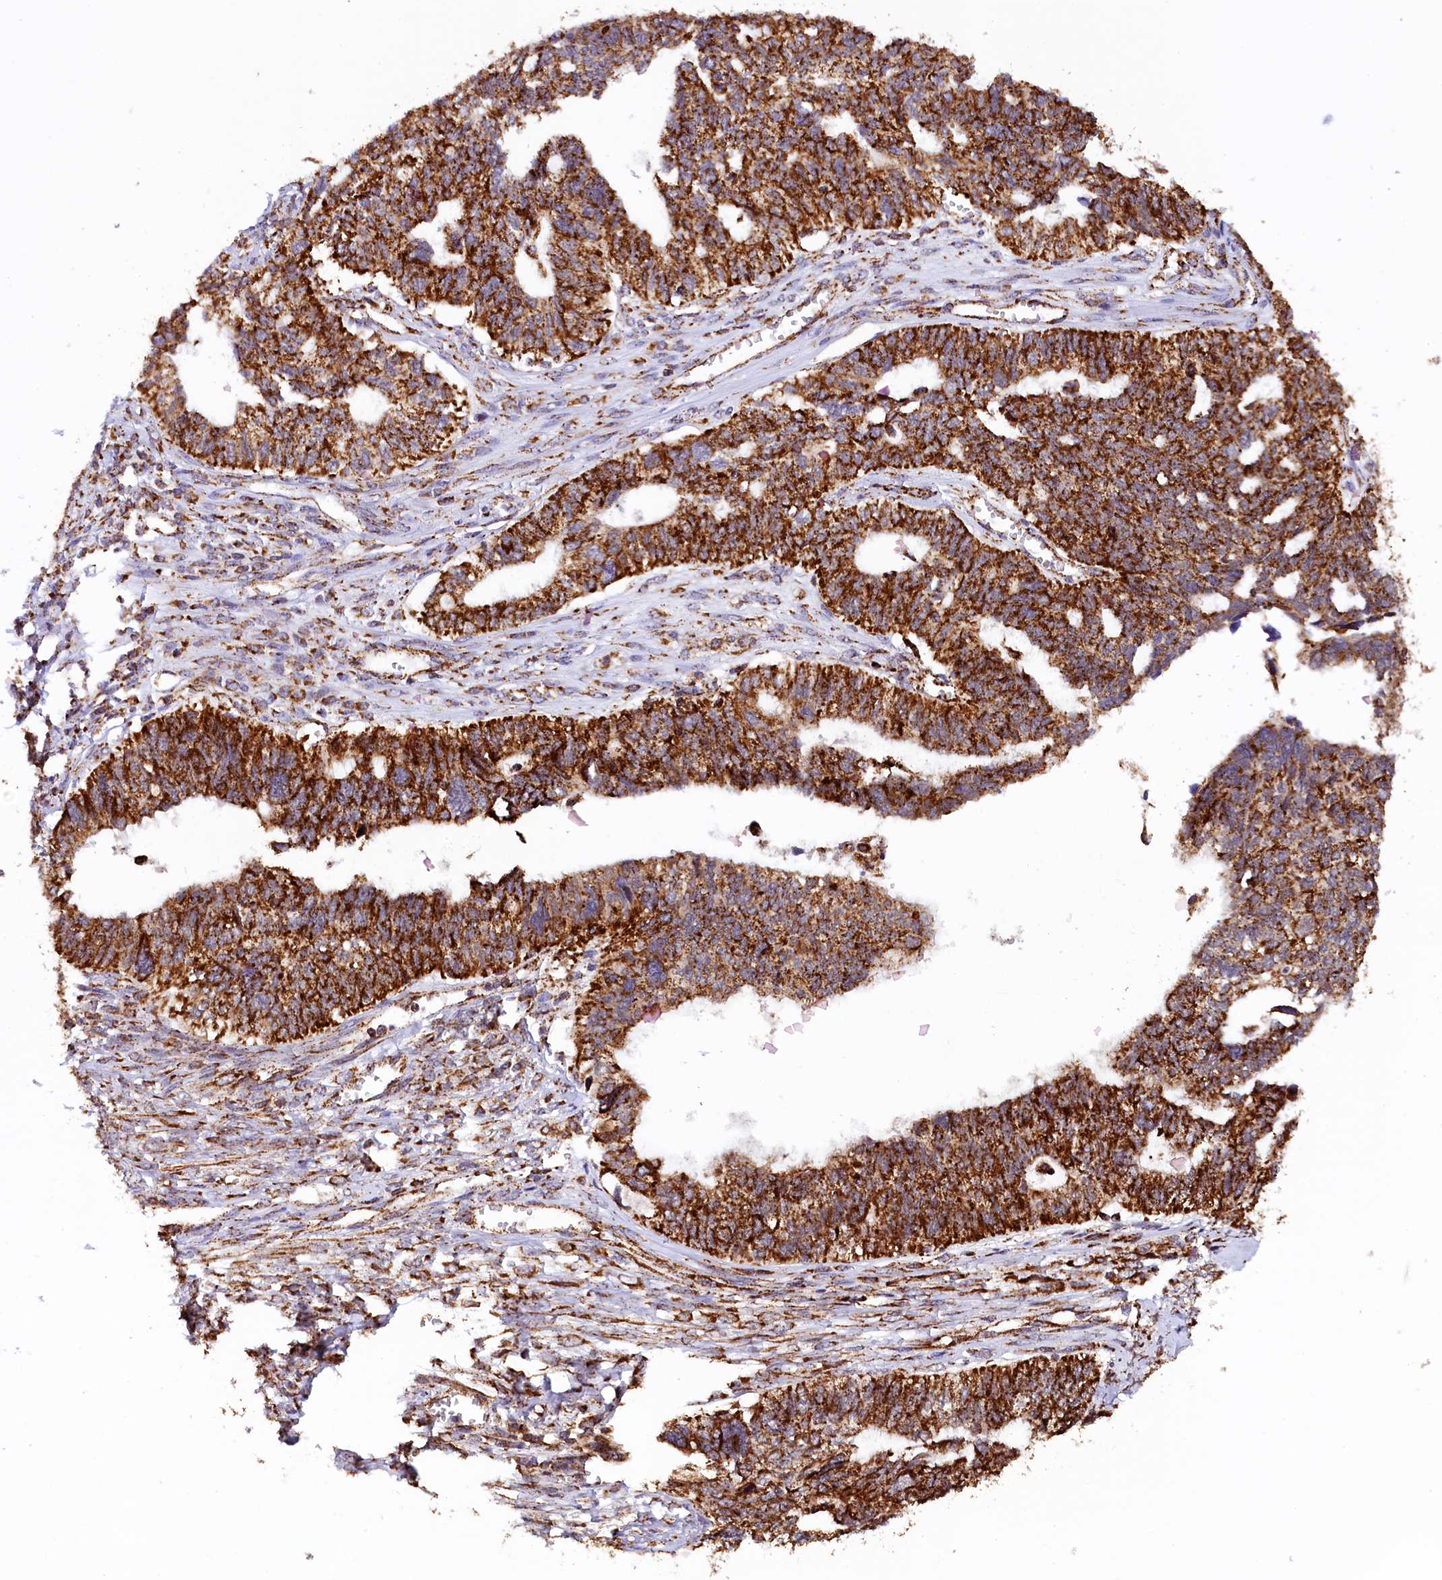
{"staining": {"intensity": "strong", "quantity": ">75%", "location": "cytoplasmic/membranous"}, "tissue": "ovarian cancer", "cell_type": "Tumor cells", "image_type": "cancer", "snomed": [{"axis": "morphology", "description": "Cystadenocarcinoma, serous, NOS"}, {"axis": "topography", "description": "Ovary"}], "caption": "Protein expression analysis of human ovarian cancer (serous cystadenocarcinoma) reveals strong cytoplasmic/membranous positivity in about >75% of tumor cells.", "gene": "KLC2", "patient": {"sex": "female", "age": 79}}